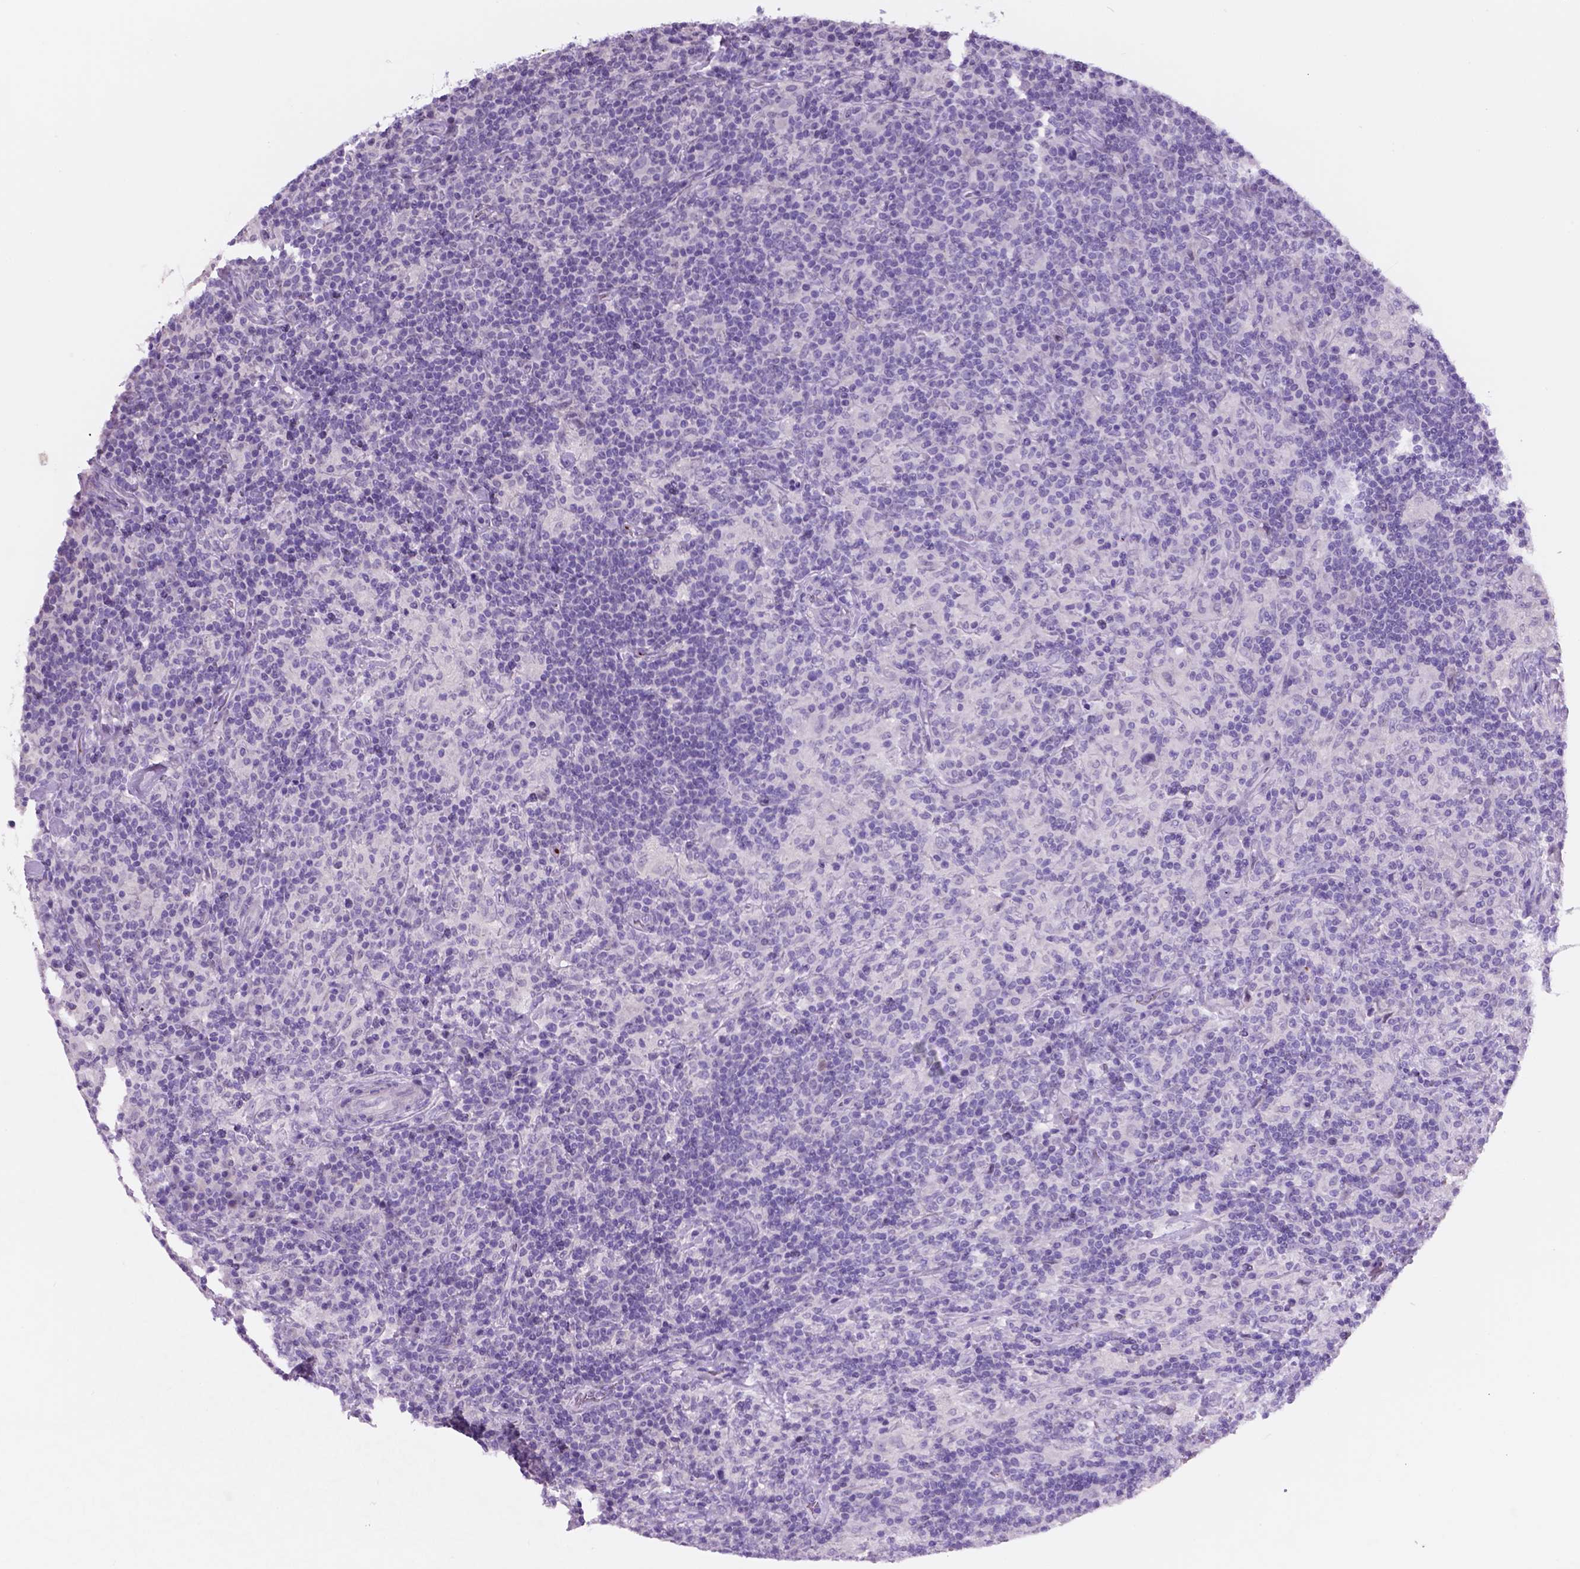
{"staining": {"intensity": "negative", "quantity": "none", "location": "none"}, "tissue": "lymphoma", "cell_type": "Tumor cells", "image_type": "cancer", "snomed": [{"axis": "morphology", "description": "Hodgkin's disease, NOS"}, {"axis": "topography", "description": "Lymph node"}], "caption": "DAB (3,3'-diaminobenzidine) immunohistochemical staining of lymphoma reveals no significant expression in tumor cells.", "gene": "EBLN2", "patient": {"sex": "male", "age": 70}}